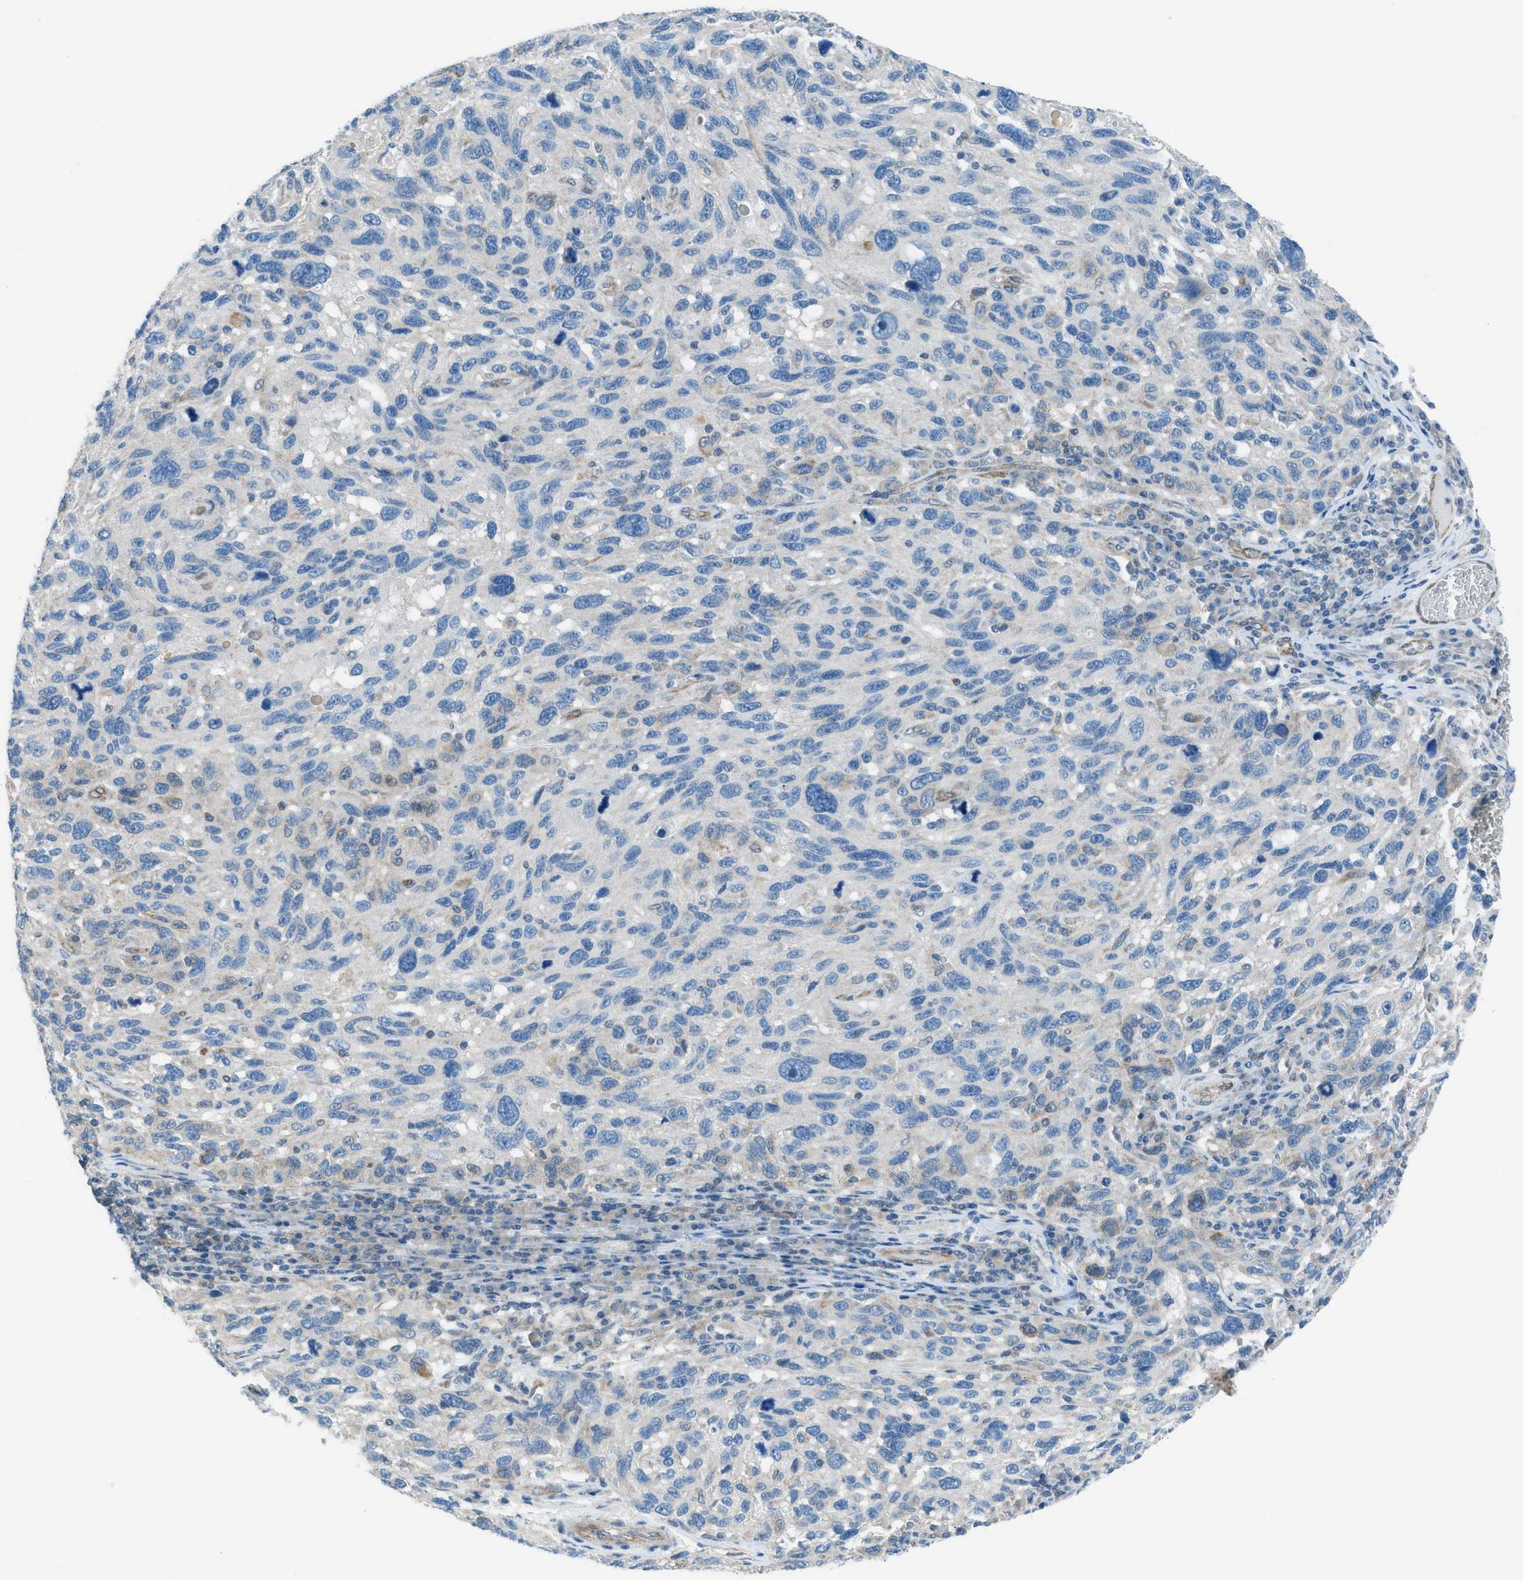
{"staining": {"intensity": "negative", "quantity": "none", "location": "none"}, "tissue": "melanoma", "cell_type": "Tumor cells", "image_type": "cancer", "snomed": [{"axis": "morphology", "description": "Malignant melanoma, NOS"}, {"axis": "topography", "description": "Skin"}], "caption": "Immunohistochemistry (IHC) image of melanoma stained for a protein (brown), which demonstrates no positivity in tumor cells.", "gene": "PRKN", "patient": {"sex": "male", "age": 53}}